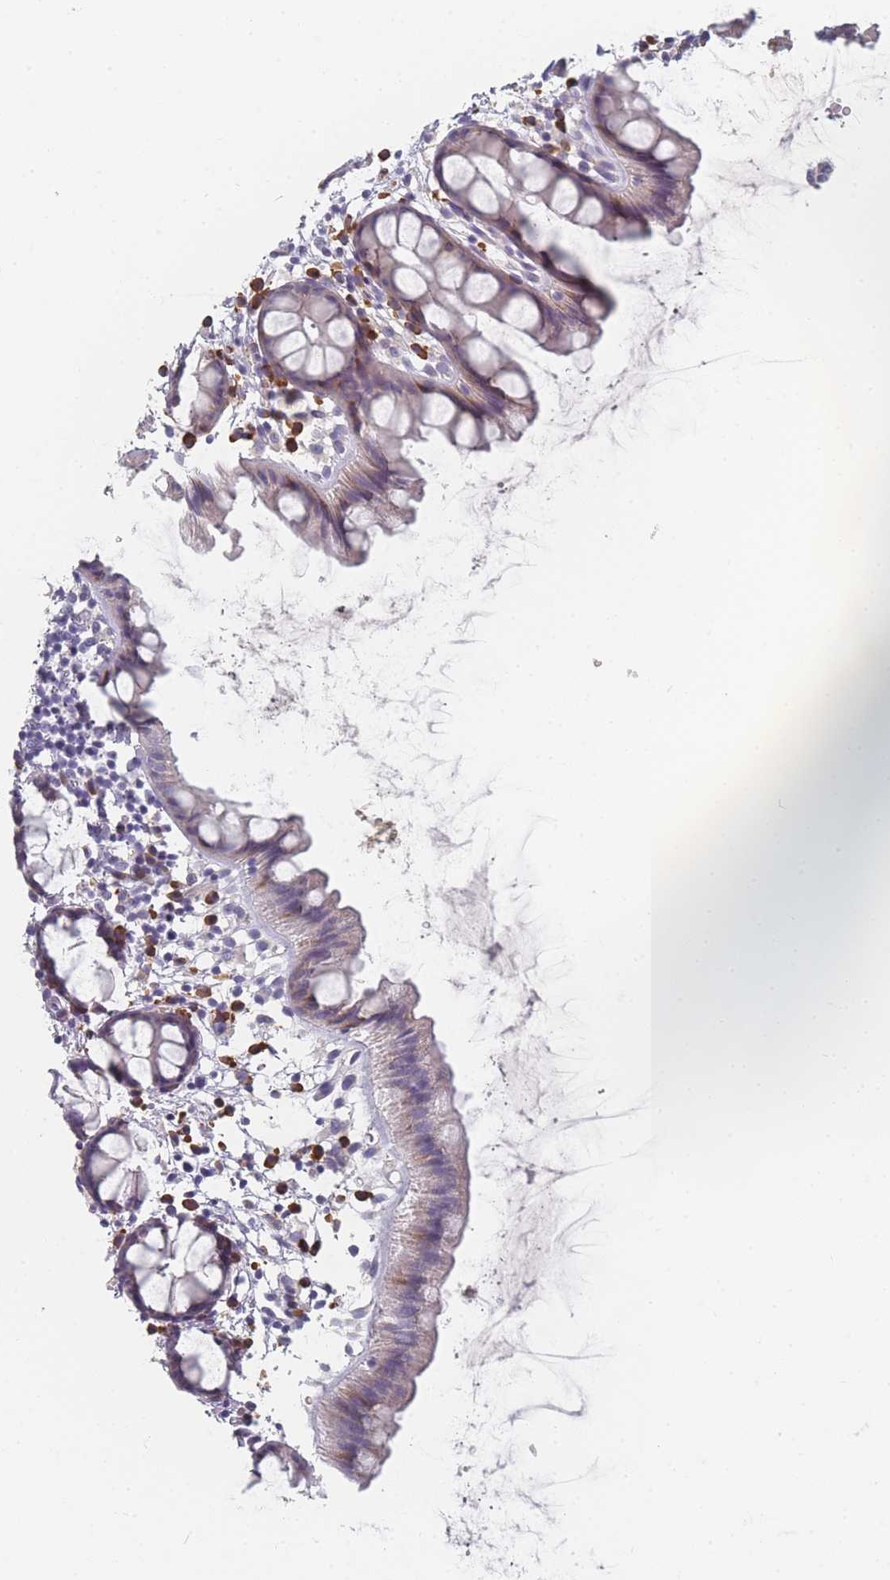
{"staining": {"intensity": "negative", "quantity": "none", "location": "none"}, "tissue": "rectum", "cell_type": "Glandular cells", "image_type": "normal", "snomed": [{"axis": "morphology", "description": "Normal tissue, NOS"}, {"axis": "topography", "description": "Rectum"}], "caption": "DAB (3,3'-diaminobenzidine) immunohistochemical staining of benign rectum reveals no significant staining in glandular cells.", "gene": "SLC35E4", "patient": {"sex": "female", "age": 65}}